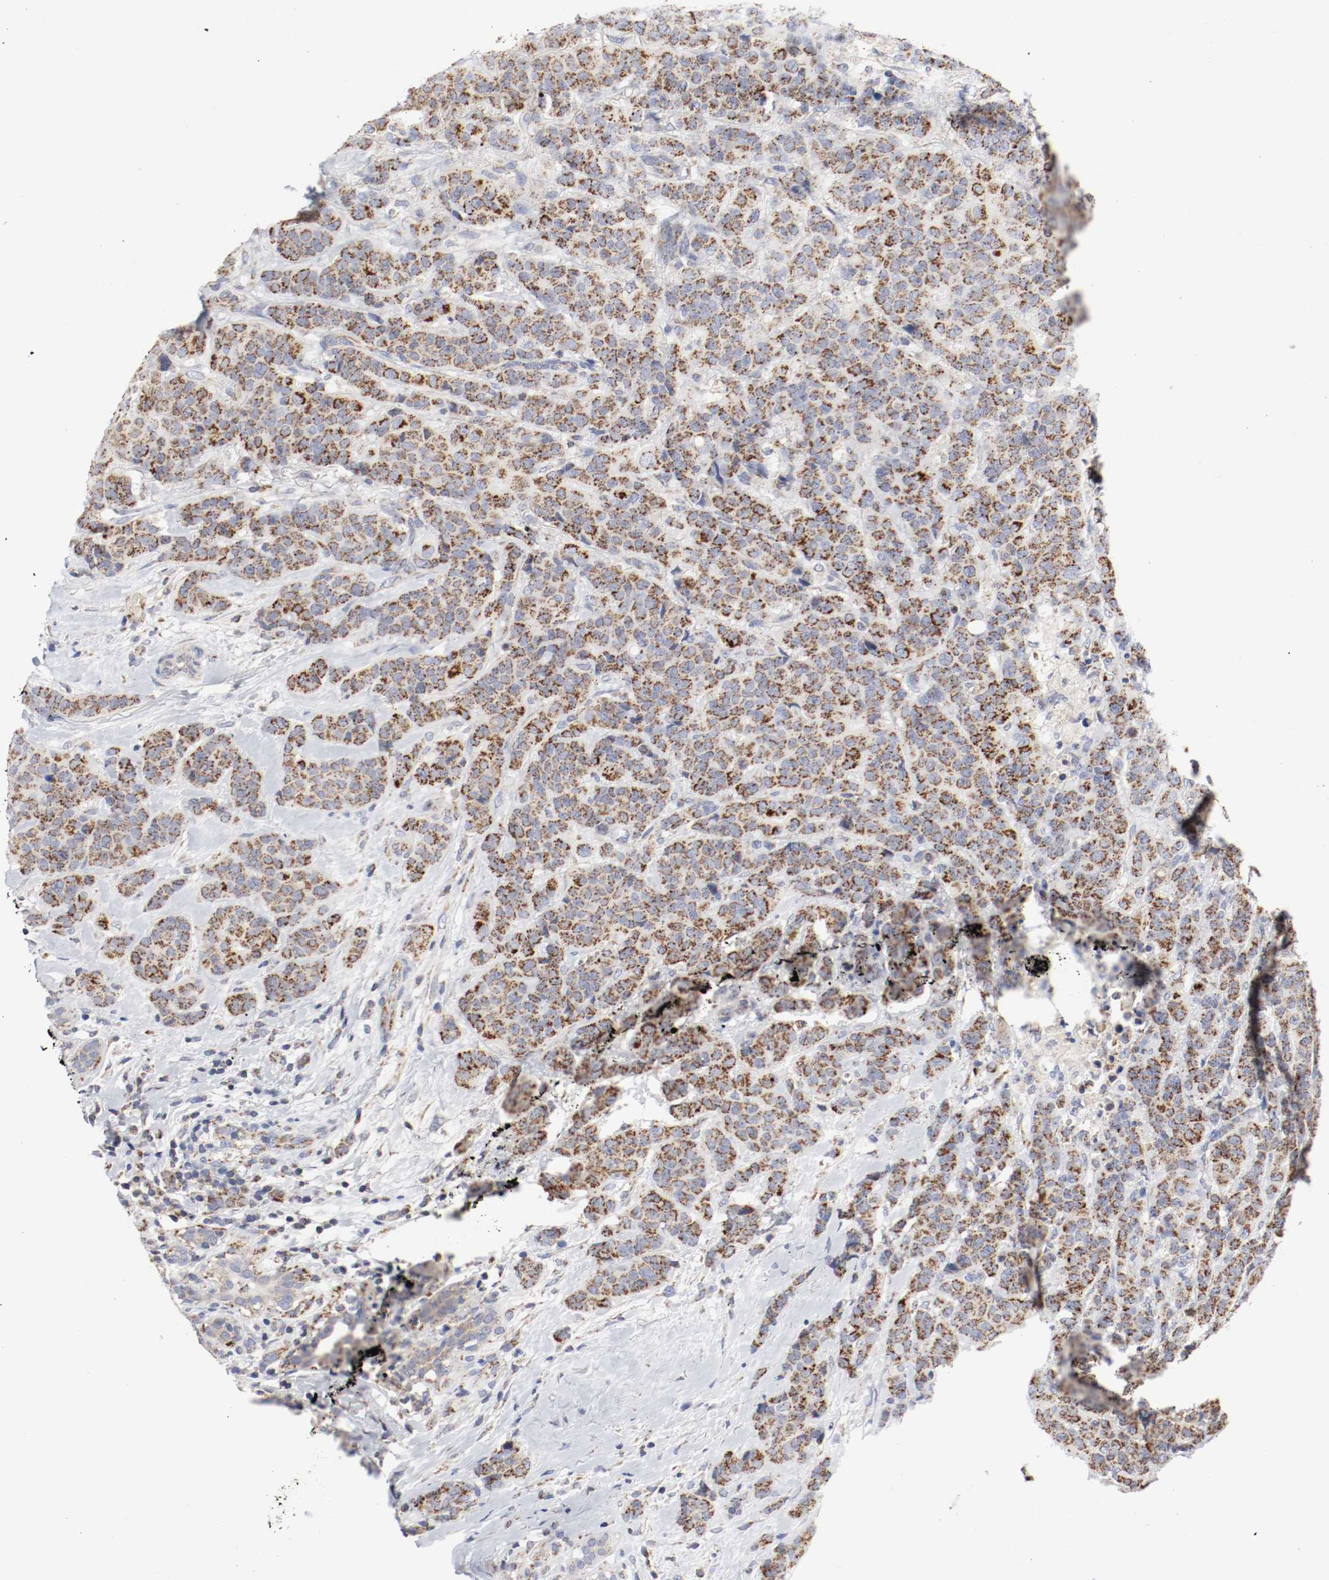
{"staining": {"intensity": "strong", "quantity": ">75%", "location": "cytoplasmic/membranous"}, "tissue": "breast cancer", "cell_type": "Tumor cells", "image_type": "cancer", "snomed": [{"axis": "morphology", "description": "Duct carcinoma"}, {"axis": "topography", "description": "Breast"}], "caption": "Human invasive ductal carcinoma (breast) stained for a protein (brown) shows strong cytoplasmic/membranous positive positivity in approximately >75% of tumor cells.", "gene": "AFG3L2", "patient": {"sex": "female", "age": 40}}